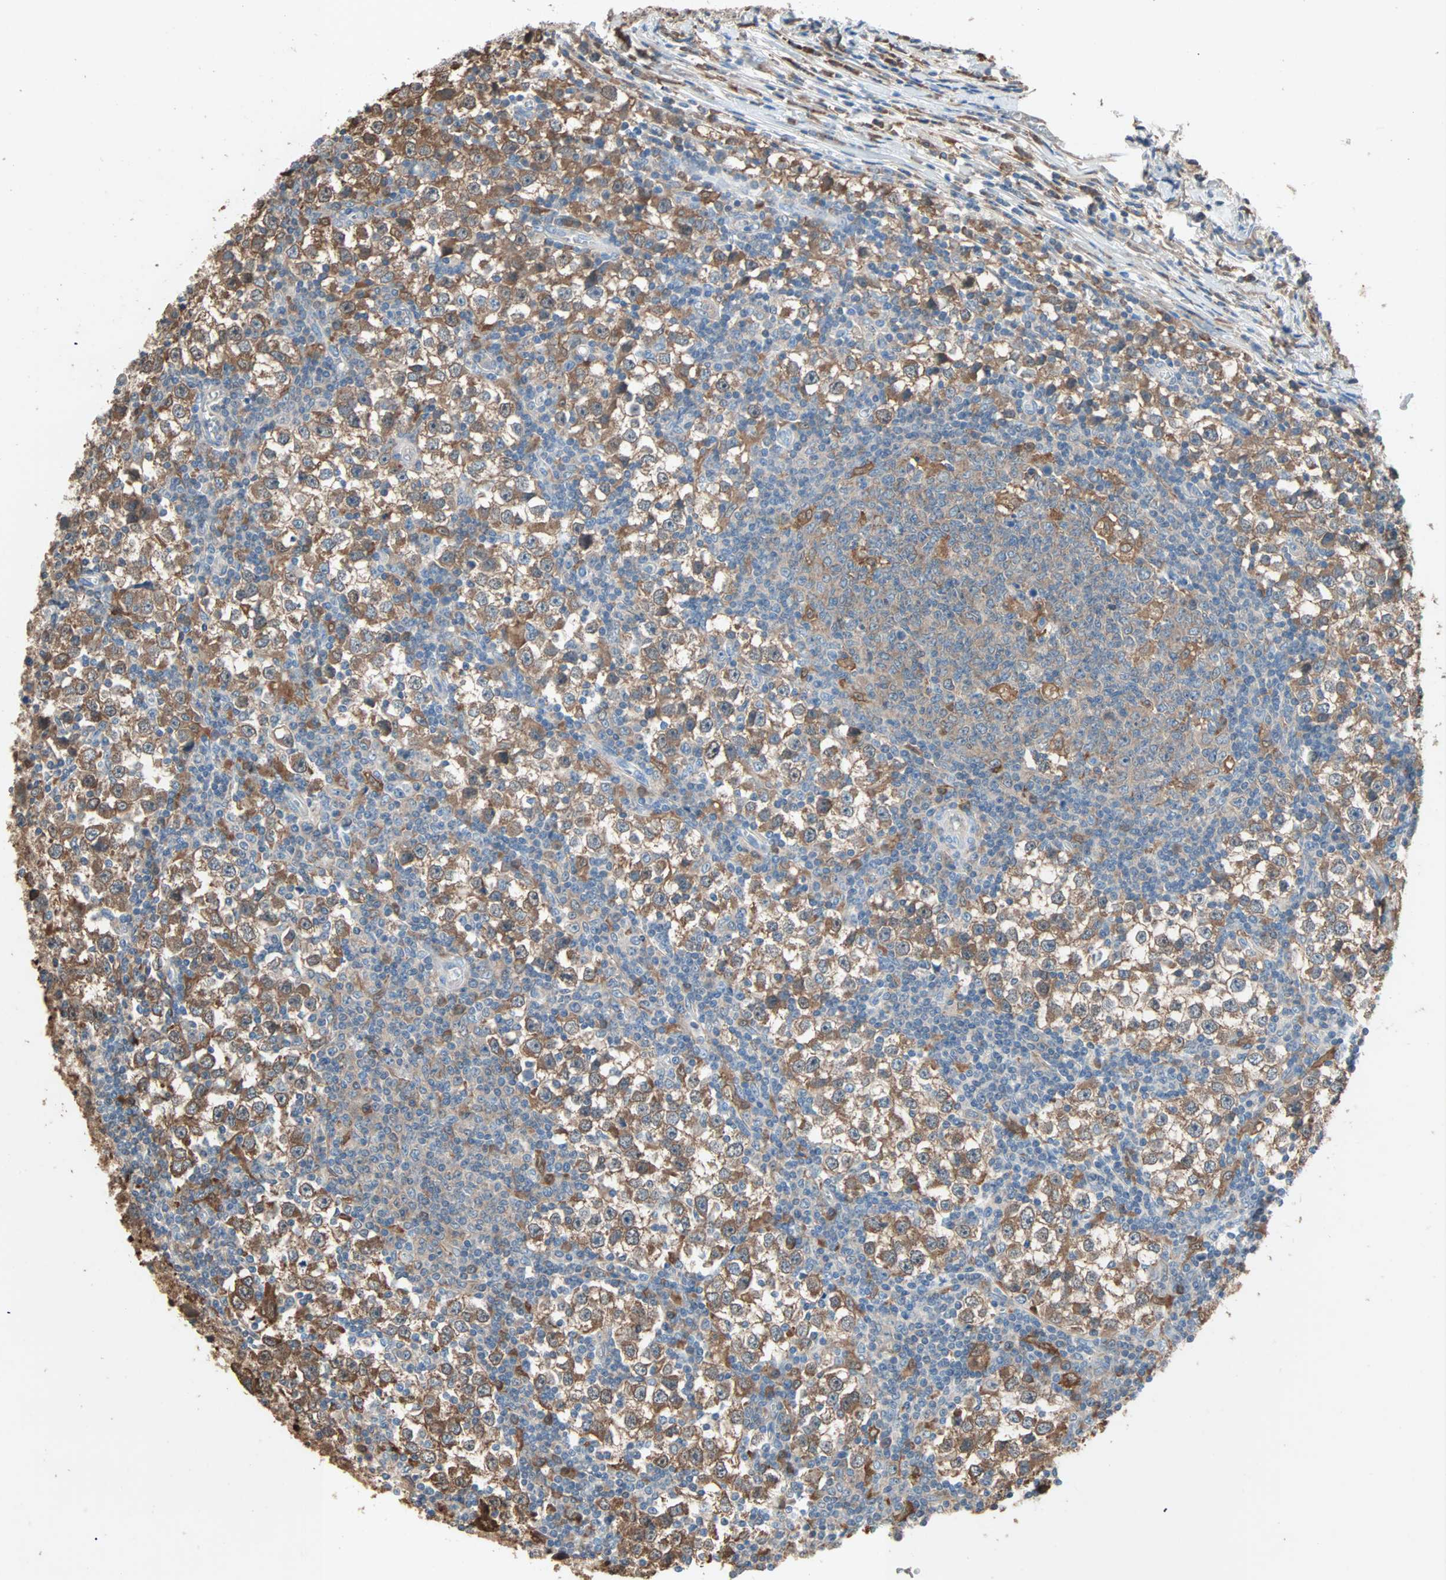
{"staining": {"intensity": "moderate", "quantity": ">75%", "location": "cytoplasmic/membranous"}, "tissue": "testis cancer", "cell_type": "Tumor cells", "image_type": "cancer", "snomed": [{"axis": "morphology", "description": "Seminoma, NOS"}, {"axis": "topography", "description": "Testis"}], "caption": "Immunohistochemical staining of human testis seminoma shows medium levels of moderate cytoplasmic/membranous protein expression in approximately >75% of tumor cells. The staining is performed using DAB brown chromogen to label protein expression. The nuclei are counter-stained blue using hematoxylin.", "gene": "PRDX1", "patient": {"sex": "male", "age": 65}}